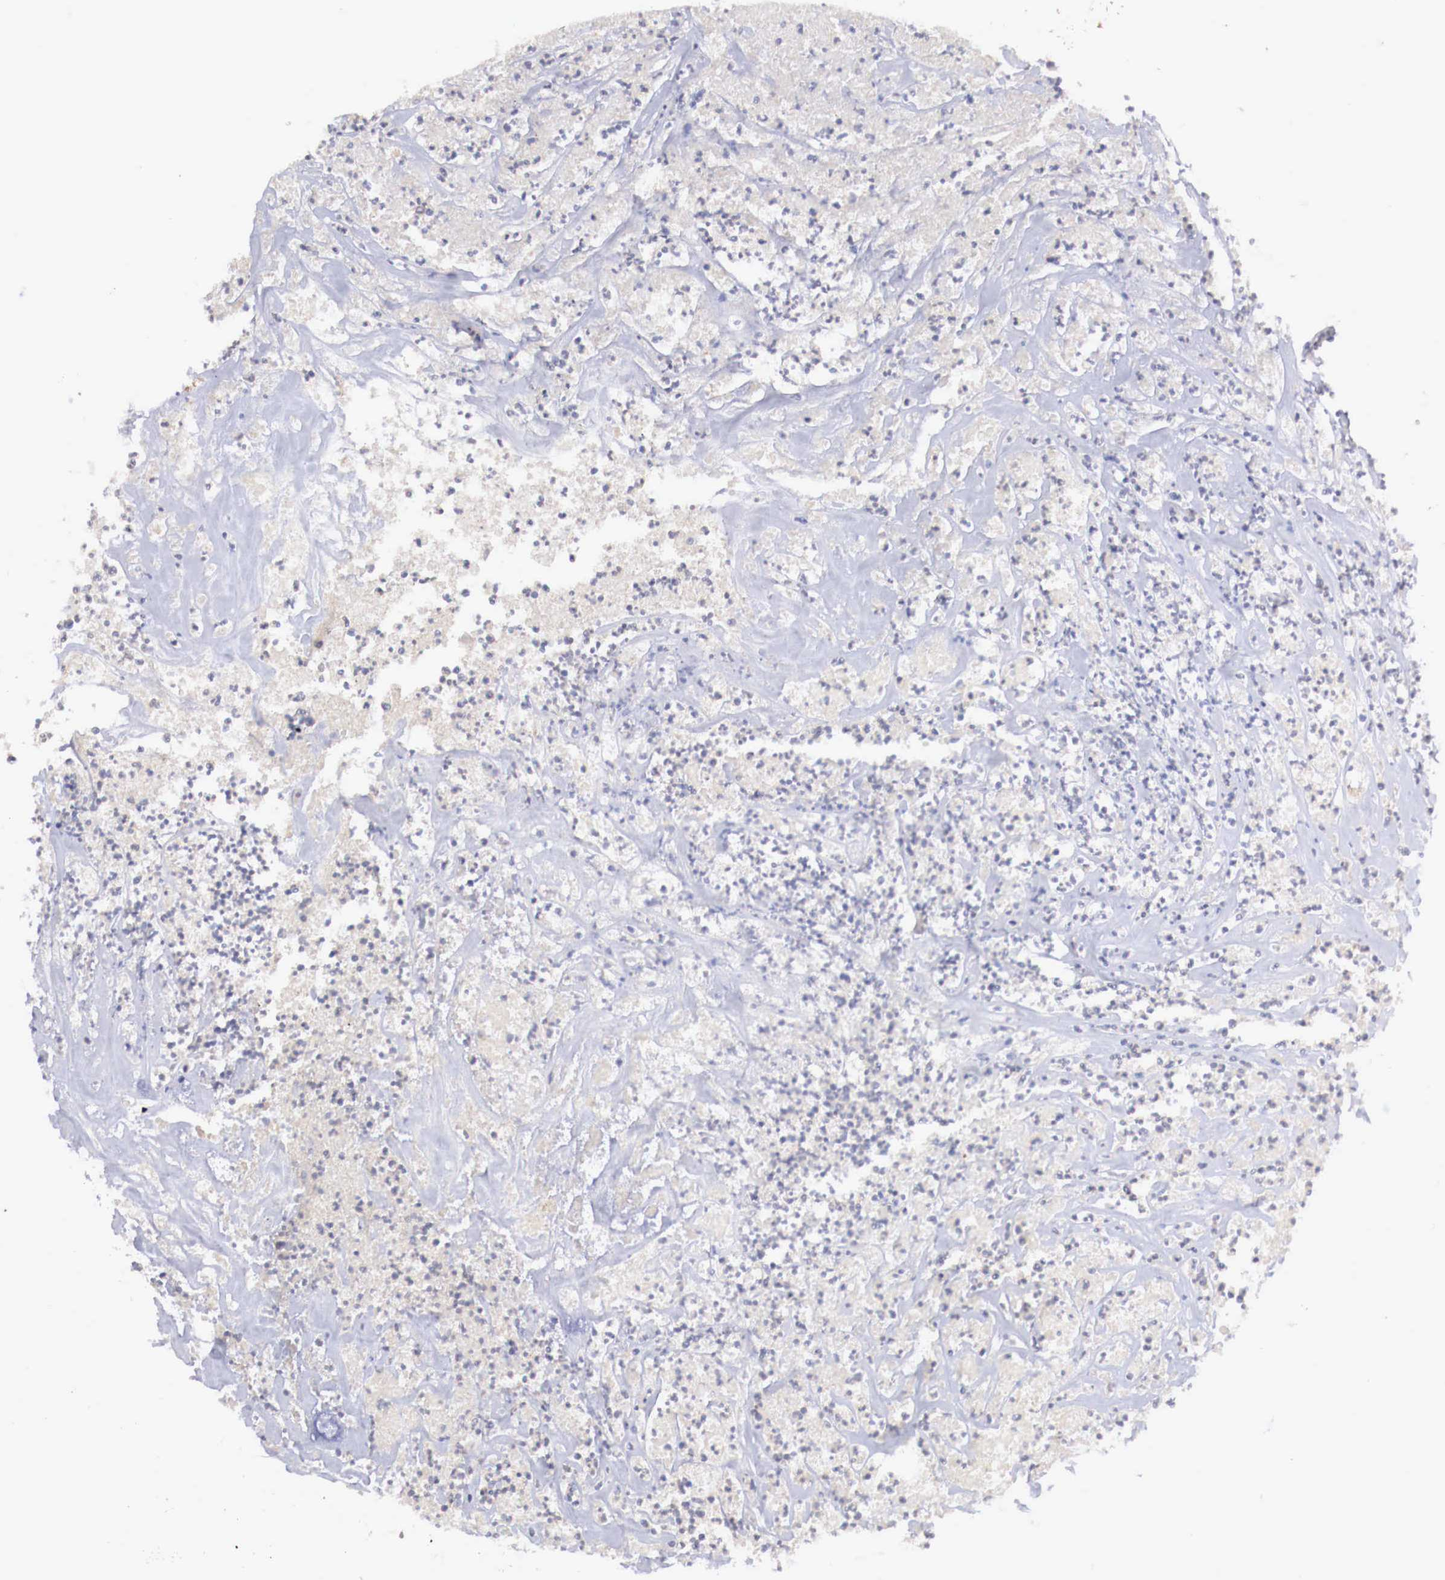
{"staining": {"intensity": "negative", "quantity": "none", "location": "none"}, "tissue": "colorectal cancer", "cell_type": "Tumor cells", "image_type": "cancer", "snomed": [{"axis": "morphology", "description": "Adenocarcinoma, NOS"}, {"axis": "topography", "description": "Colon"}], "caption": "Immunohistochemistry (IHC) of colorectal cancer (adenocarcinoma) demonstrates no positivity in tumor cells.", "gene": "WT1", "patient": {"sex": "female", "age": 70}}